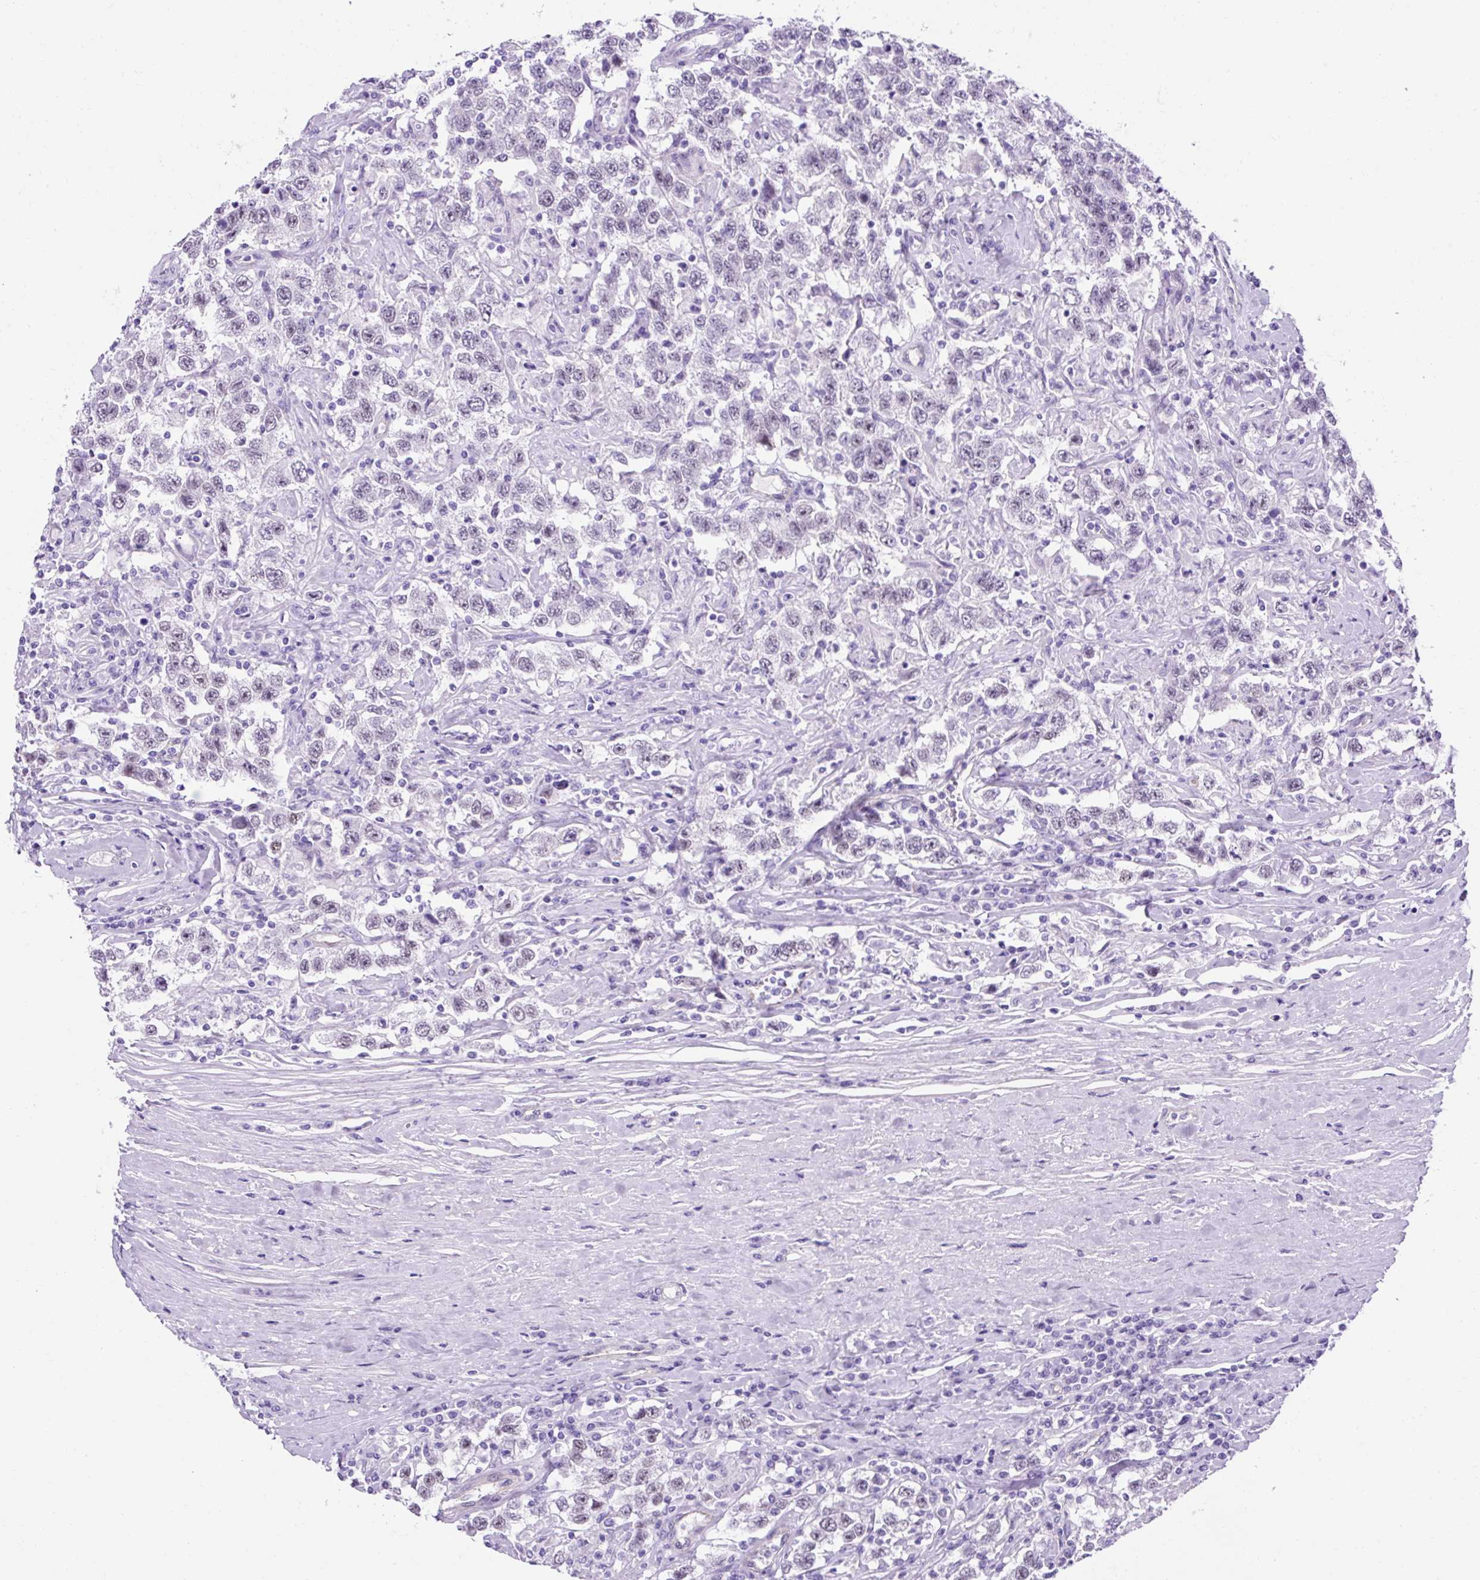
{"staining": {"intensity": "negative", "quantity": "none", "location": "none"}, "tissue": "testis cancer", "cell_type": "Tumor cells", "image_type": "cancer", "snomed": [{"axis": "morphology", "description": "Seminoma, NOS"}, {"axis": "topography", "description": "Testis"}], "caption": "Human seminoma (testis) stained for a protein using immunohistochemistry (IHC) exhibits no expression in tumor cells.", "gene": "KRT12", "patient": {"sex": "male", "age": 41}}